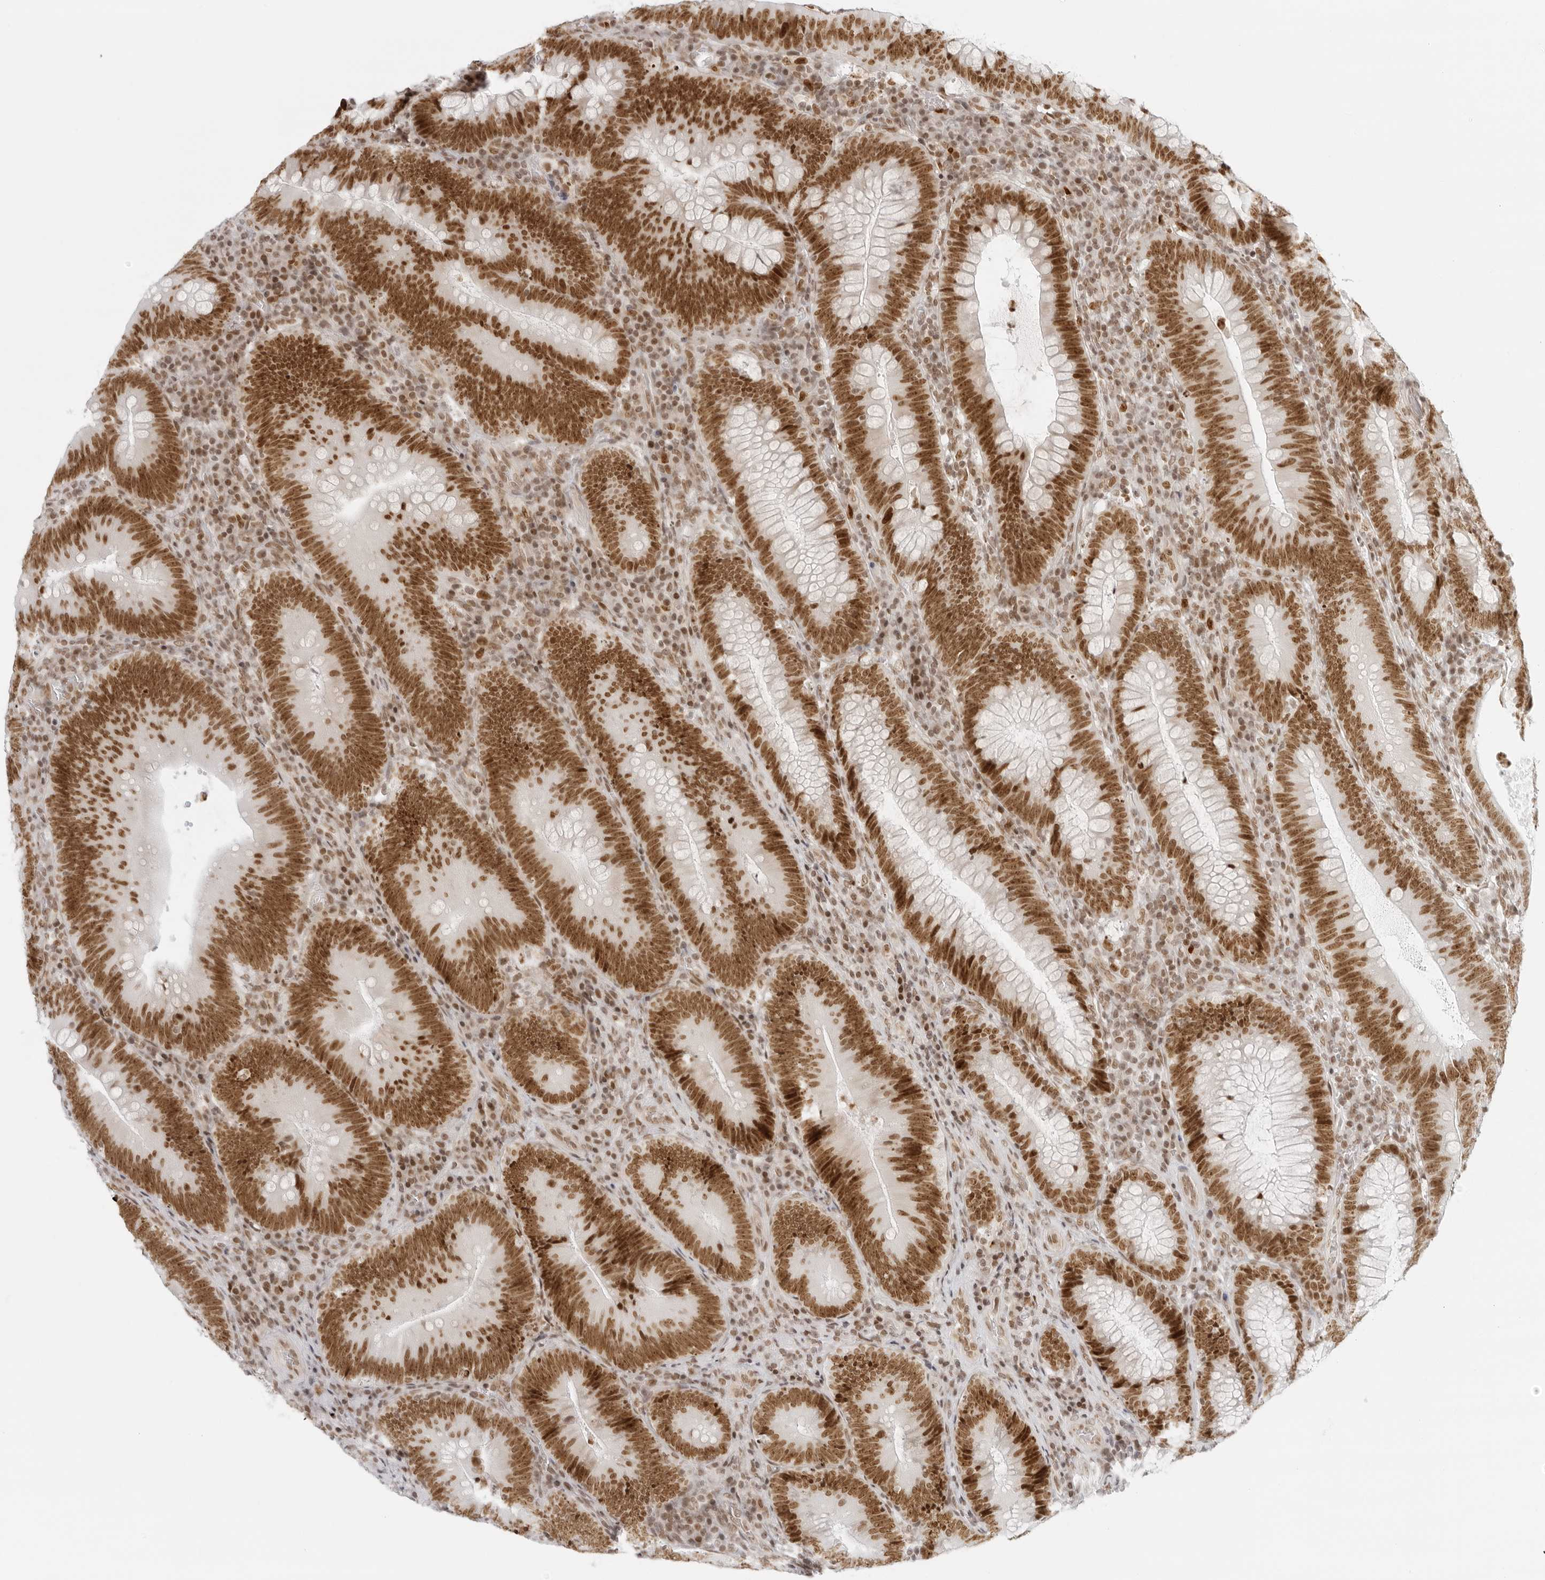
{"staining": {"intensity": "strong", "quantity": ">75%", "location": "nuclear"}, "tissue": "colorectal cancer", "cell_type": "Tumor cells", "image_type": "cancer", "snomed": [{"axis": "morphology", "description": "Normal tissue, NOS"}, {"axis": "topography", "description": "Colon"}], "caption": "Protein staining displays strong nuclear positivity in about >75% of tumor cells in colorectal cancer.", "gene": "RCC1", "patient": {"sex": "female", "age": 82}}